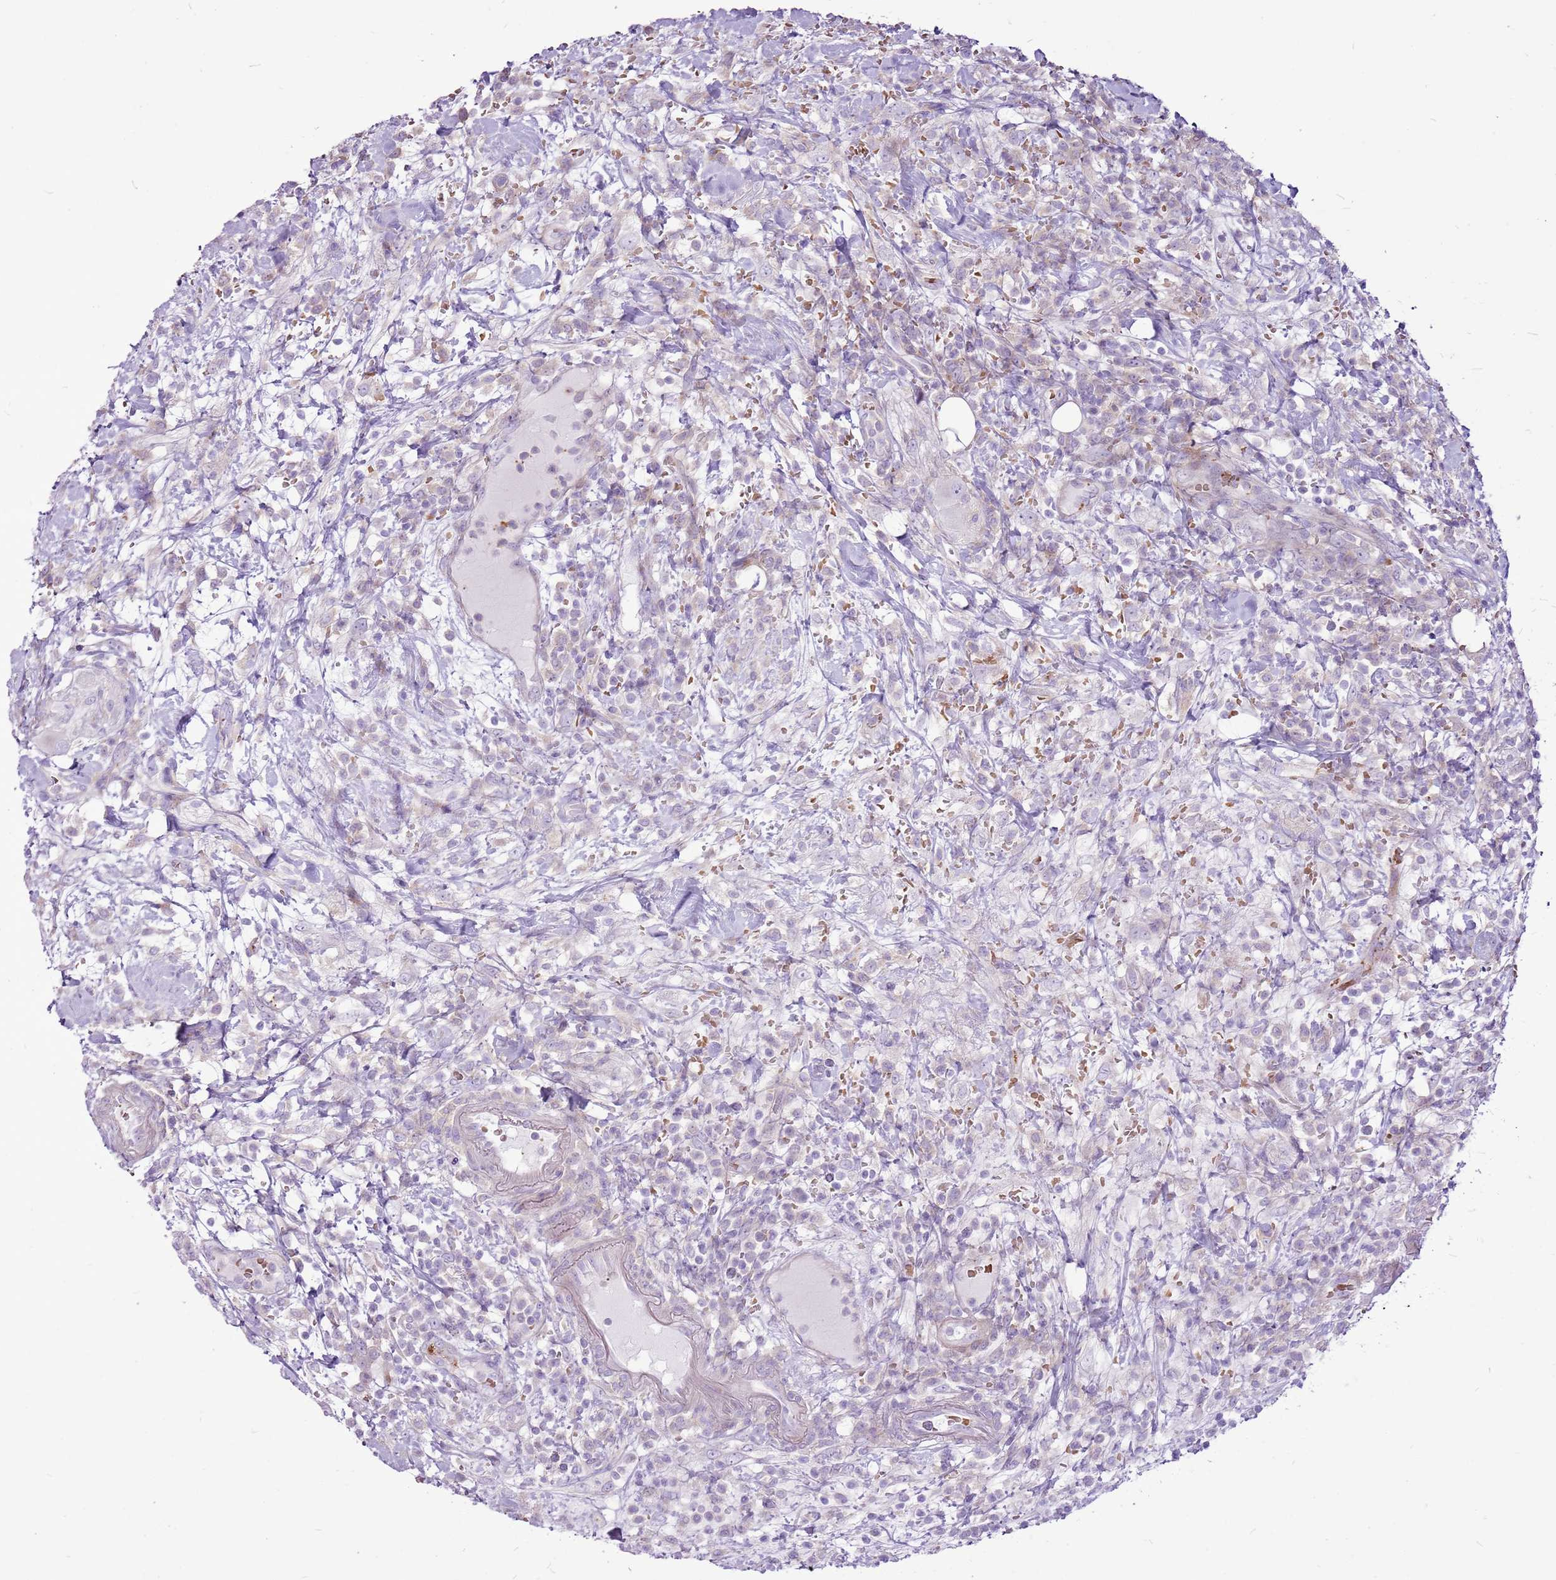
{"staining": {"intensity": "negative", "quantity": "none", "location": "none"}, "tissue": "lymphoma", "cell_type": "Tumor cells", "image_type": "cancer", "snomed": [{"axis": "morphology", "description": "Malignant lymphoma, non-Hodgkin's type, High grade"}, {"axis": "topography", "description": "Colon"}], "caption": "Immunohistochemistry (IHC) of human high-grade malignant lymphoma, non-Hodgkin's type exhibits no positivity in tumor cells.", "gene": "CHAC2", "patient": {"sex": "female", "age": 53}}